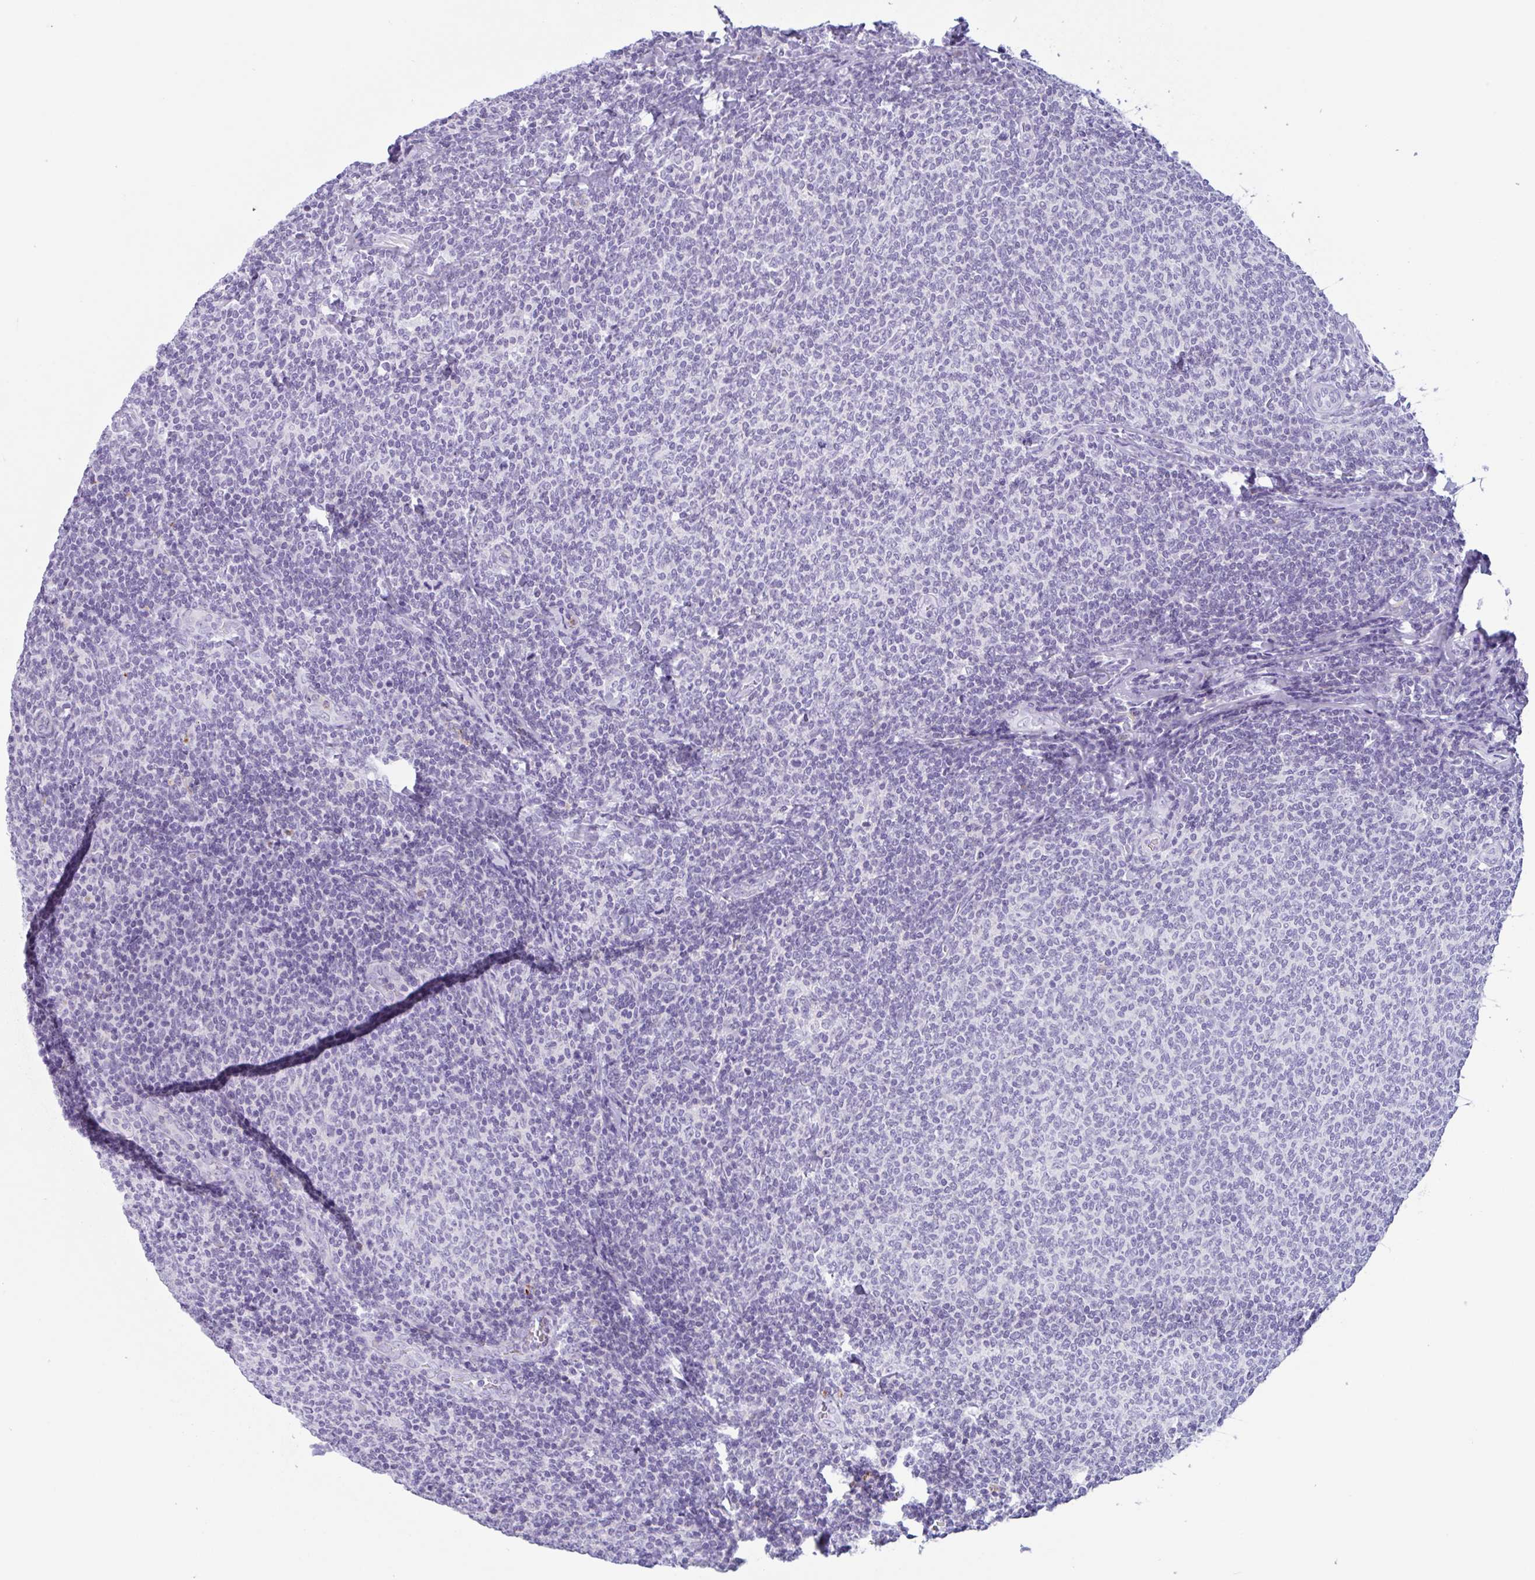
{"staining": {"intensity": "negative", "quantity": "none", "location": "none"}, "tissue": "lymphoma", "cell_type": "Tumor cells", "image_type": "cancer", "snomed": [{"axis": "morphology", "description": "Malignant lymphoma, non-Hodgkin's type, Low grade"}, {"axis": "topography", "description": "Lymph node"}], "caption": "Low-grade malignant lymphoma, non-Hodgkin's type was stained to show a protein in brown. There is no significant staining in tumor cells.", "gene": "DTWD2", "patient": {"sex": "male", "age": 52}}